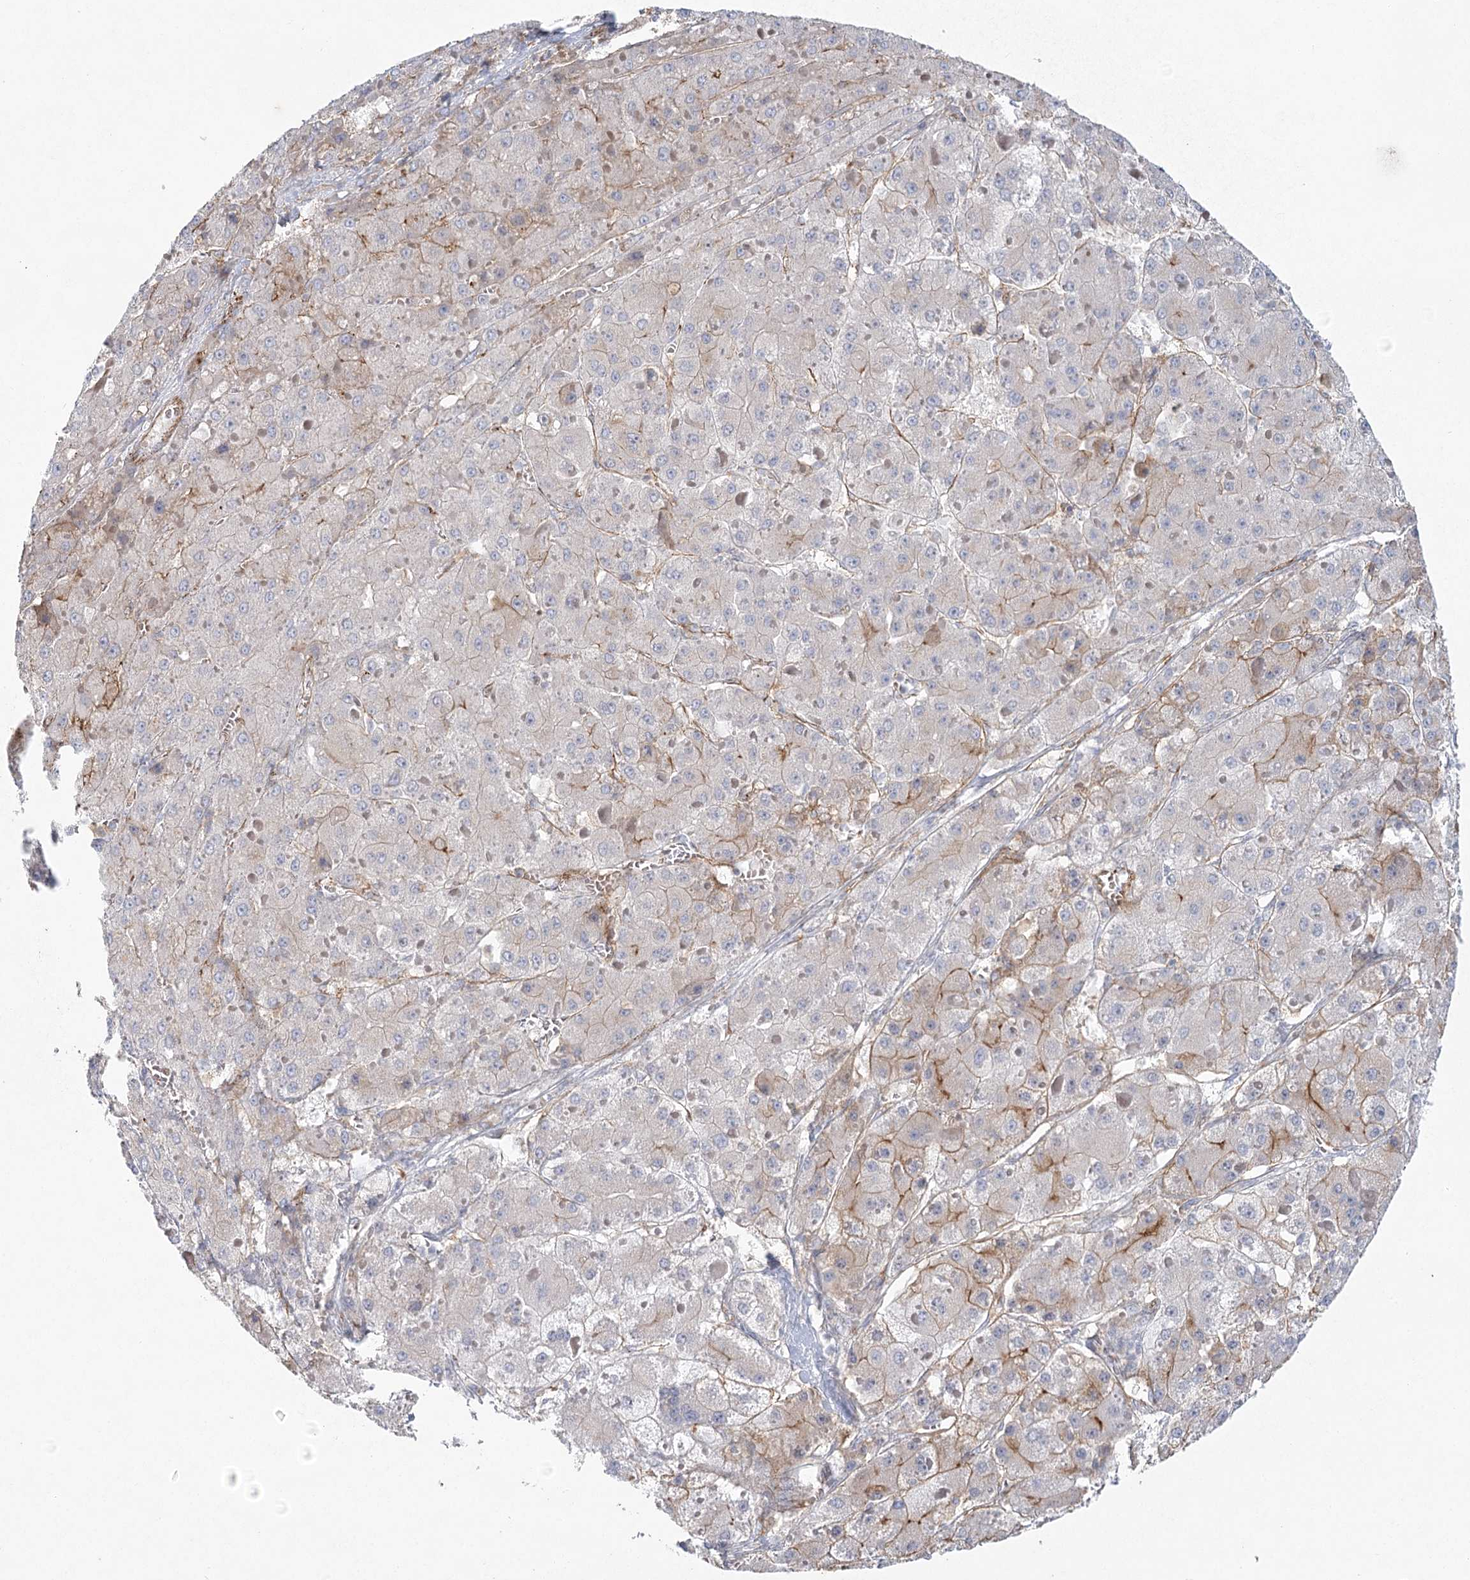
{"staining": {"intensity": "moderate", "quantity": "<25%", "location": "cytoplasmic/membranous"}, "tissue": "liver cancer", "cell_type": "Tumor cells", "image_type": "cancer", "snomed": [{"axis": "morphology", "description": "Carcinoma, Hepatocellular, NOS"}, {"axis": "topography", "description": "Liver"}], "caption": "Protein expression analysis of human hepatocellular carcinoma (liver) reveals moderate cytoplasmic/membranous expression in approximately <25% of tumor cells. Immunohistochemistry stains the protein of interest in brown and the nuclei are stained blue.", "gene": "KBTBD4", "patient": {"sex": "female", "age": 73}}